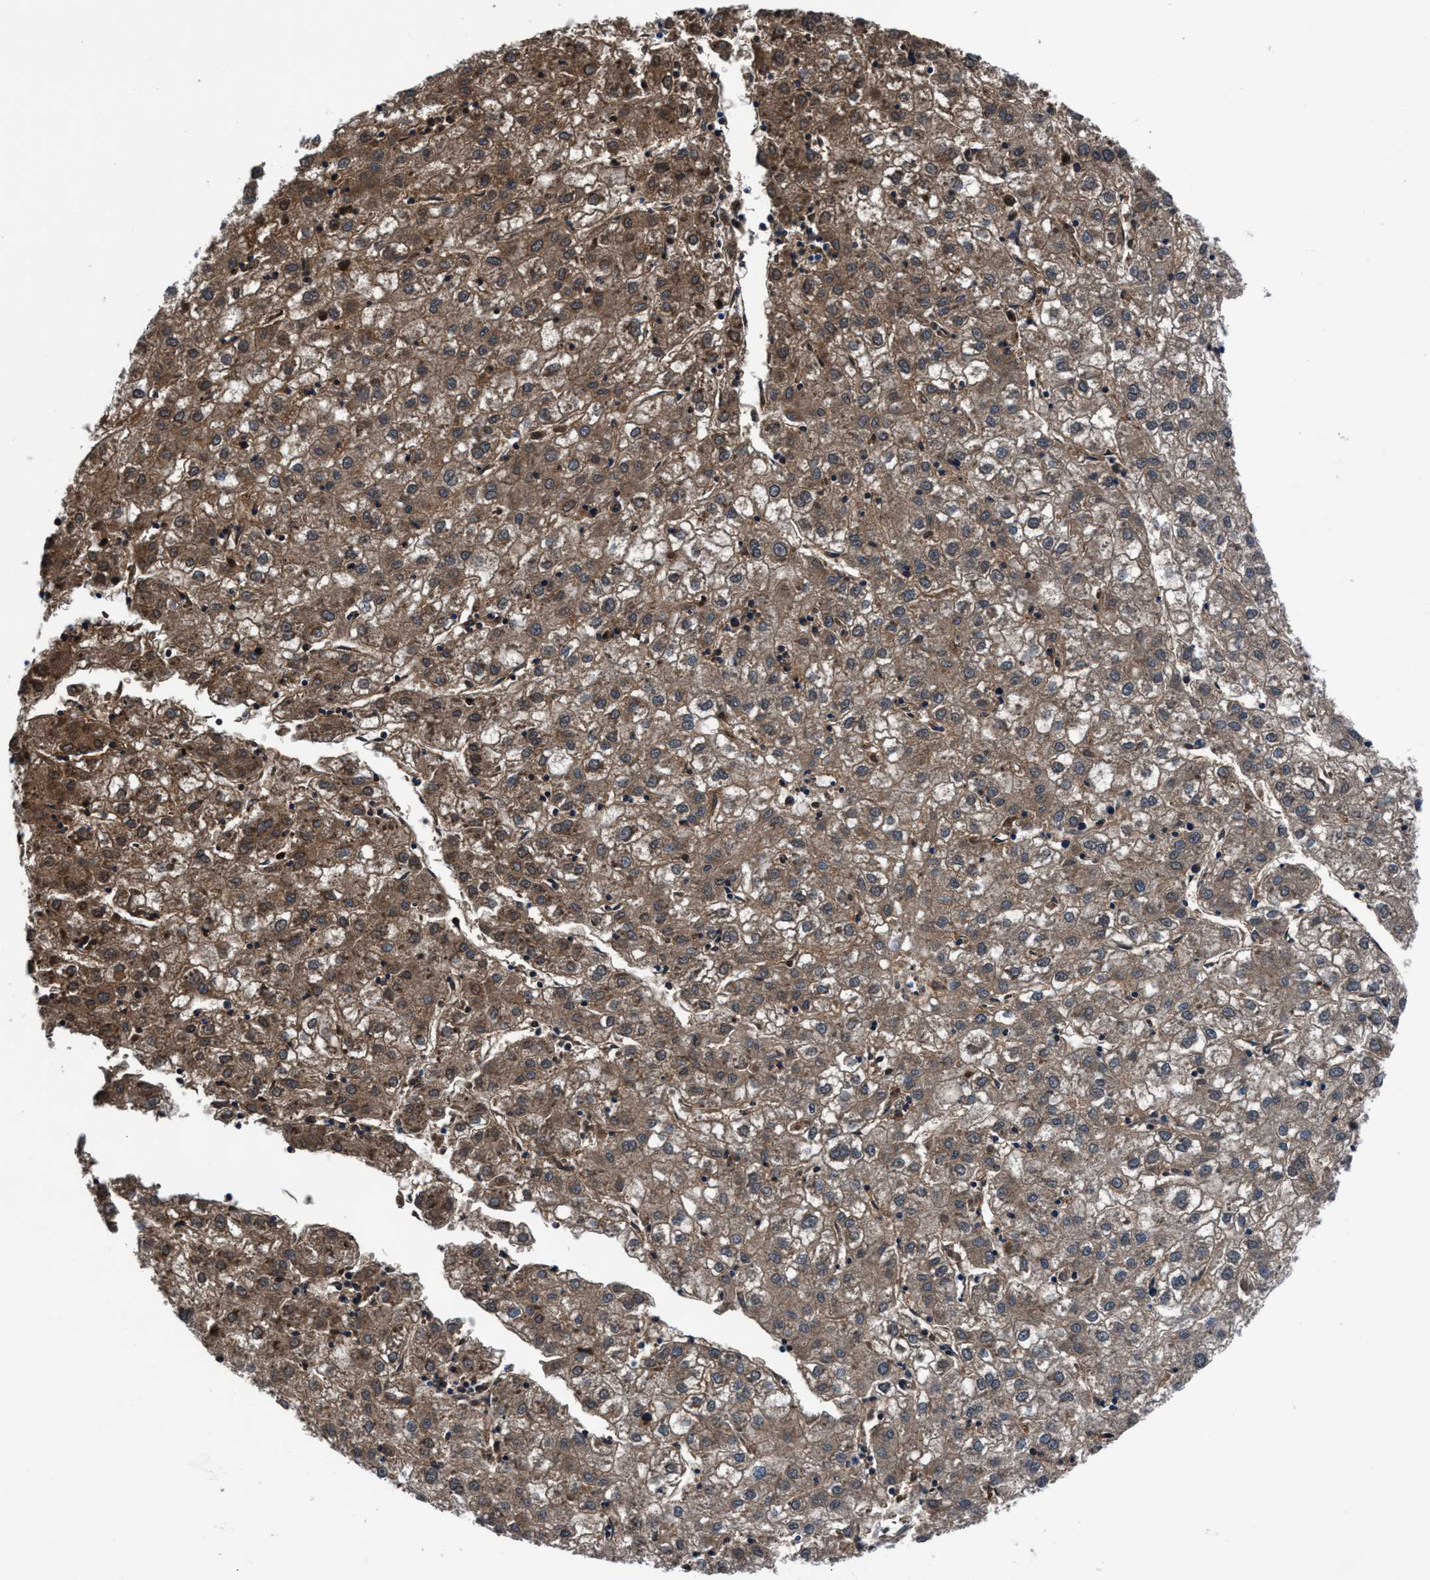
{"staining": {"intensity": "moderate", "quantity": ">75%", "location": "cytoplasmic/membranous,nuclear"}, "tissue": "liver cancer", "cell_type": "Tumor cells", "image_type": "cancer", "snomed": [{"axis": "morphology", "description": "Carcinoma, Hepatocellular, NOS"}, {"axis": "topography", "description": "Liver"}], "caption": "High-power microscopy captured an immunohistochemistry (IHC) photomicrograph of liver hepatocellular carcinoma, revealing moderate cytoplasmic/membranous and nuclear staining in about >75% of tumor cells. The protein of interest is stained brown, and the nuclei are stained in blue (DAB IHC with brightfield microscopy, high magnification).", "gene": "TMEM94", "patient": {"sex": "male", "age": 72}}